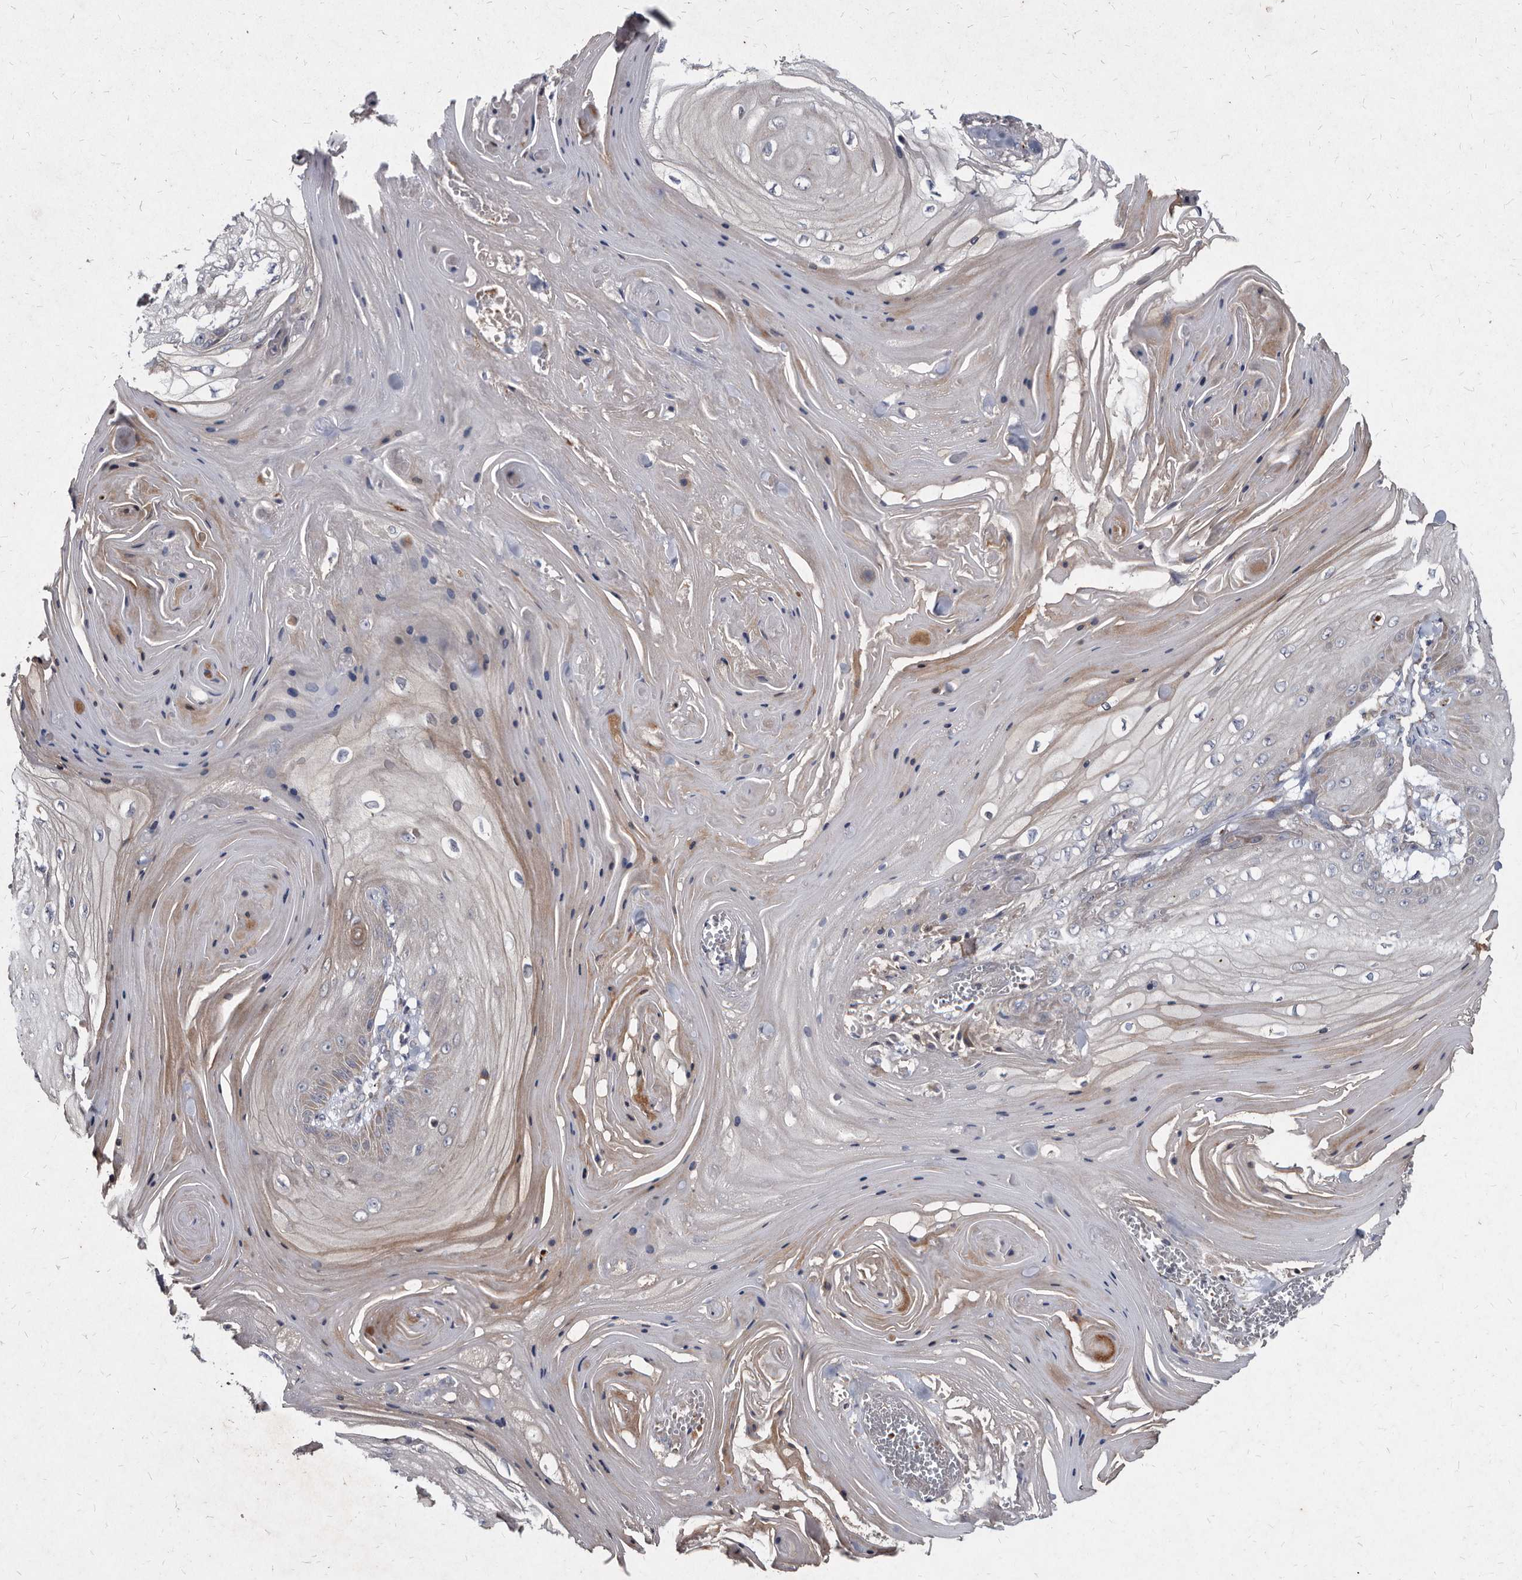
{"staining": {"intensity": "weak", "quantity": "25%-75%", "location": "cytoplasmic/membranous"}, "tissue": "skin cancer", "cell_type": "Tumor cells", "image_type": "cancer", "snomed": [{"axis": "morphology", "description": "Squamous cell carcinoma, NOS"}, {"axis": "topography", "description": "Skin"}], "caption": "Weak cytoplasmic/membranous positivity for a protein is seen in about 25%-75% of tumor cells of squamous cell carcinoma (skin) using immunohistochemistry.", "gene": "YPEL3", "patient": {"sex": "male", "age": 74}}